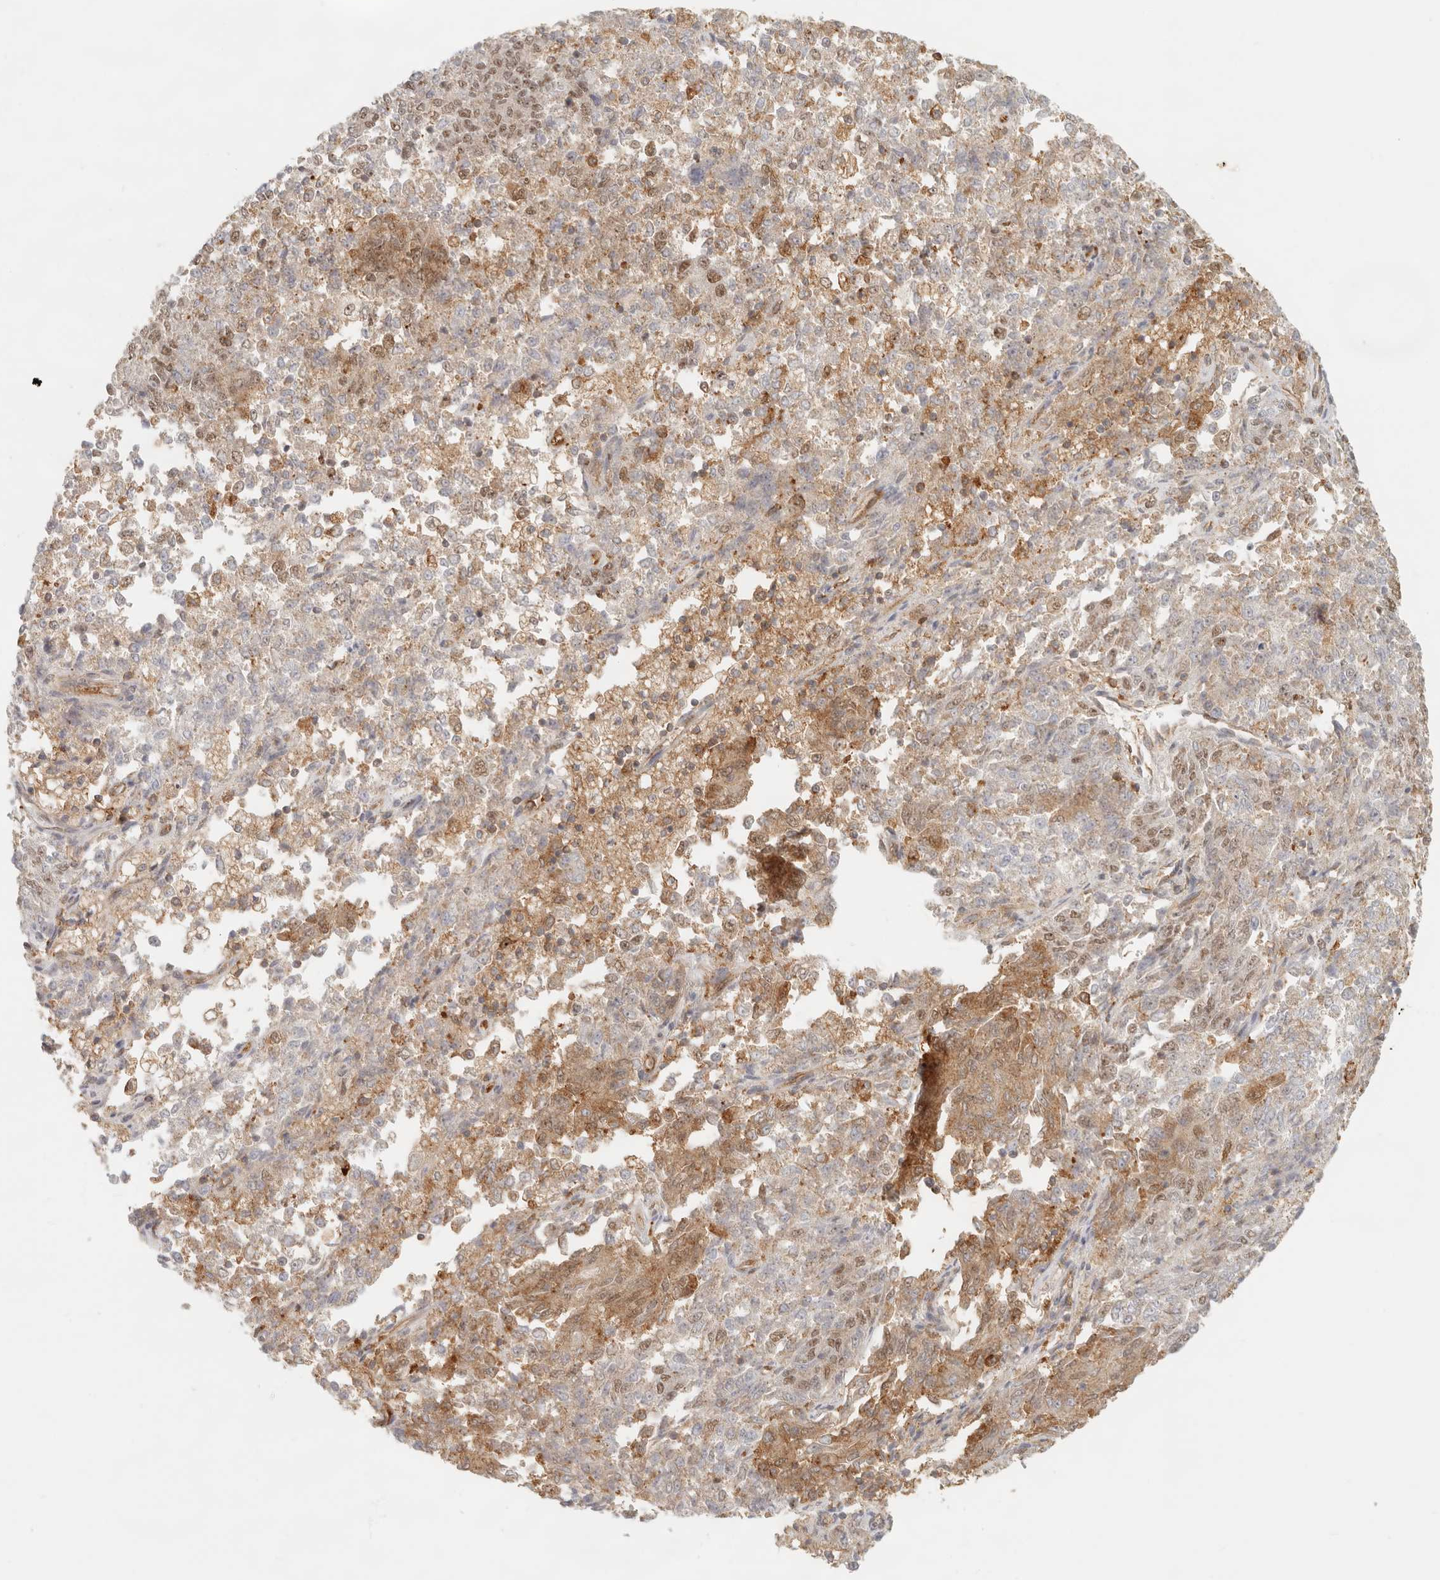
{"staining": {"intensity": "moderate", "quantity": "25%-75%", "location": "cytoplasmic/membranous,nuclear"}, "tissue": "endometrial cancer", "cell_type": "Tumor cells", "image_type": "cancer", "snomed": [{"axis": "morphology", "description": "Adenocarcinoma, NOS"}, {"axis": "topography", "description": "Endometrium"}], "caption": "Immunohistochemical staining of human adenocarcinoma (endometrial) exhibits medium levels of moderate cytoplasmic/membranous and nuclear protein staining in about 25%-75% of tumor cells. The protein of interest is stained brown, and the nuclei are stained in blue (DAB (3,3'-diaminobenzidine) IHC with brightfield microscopy, high magnification).", "gene": "HEXD", "patient": {"sex": "female", "age": 80}}